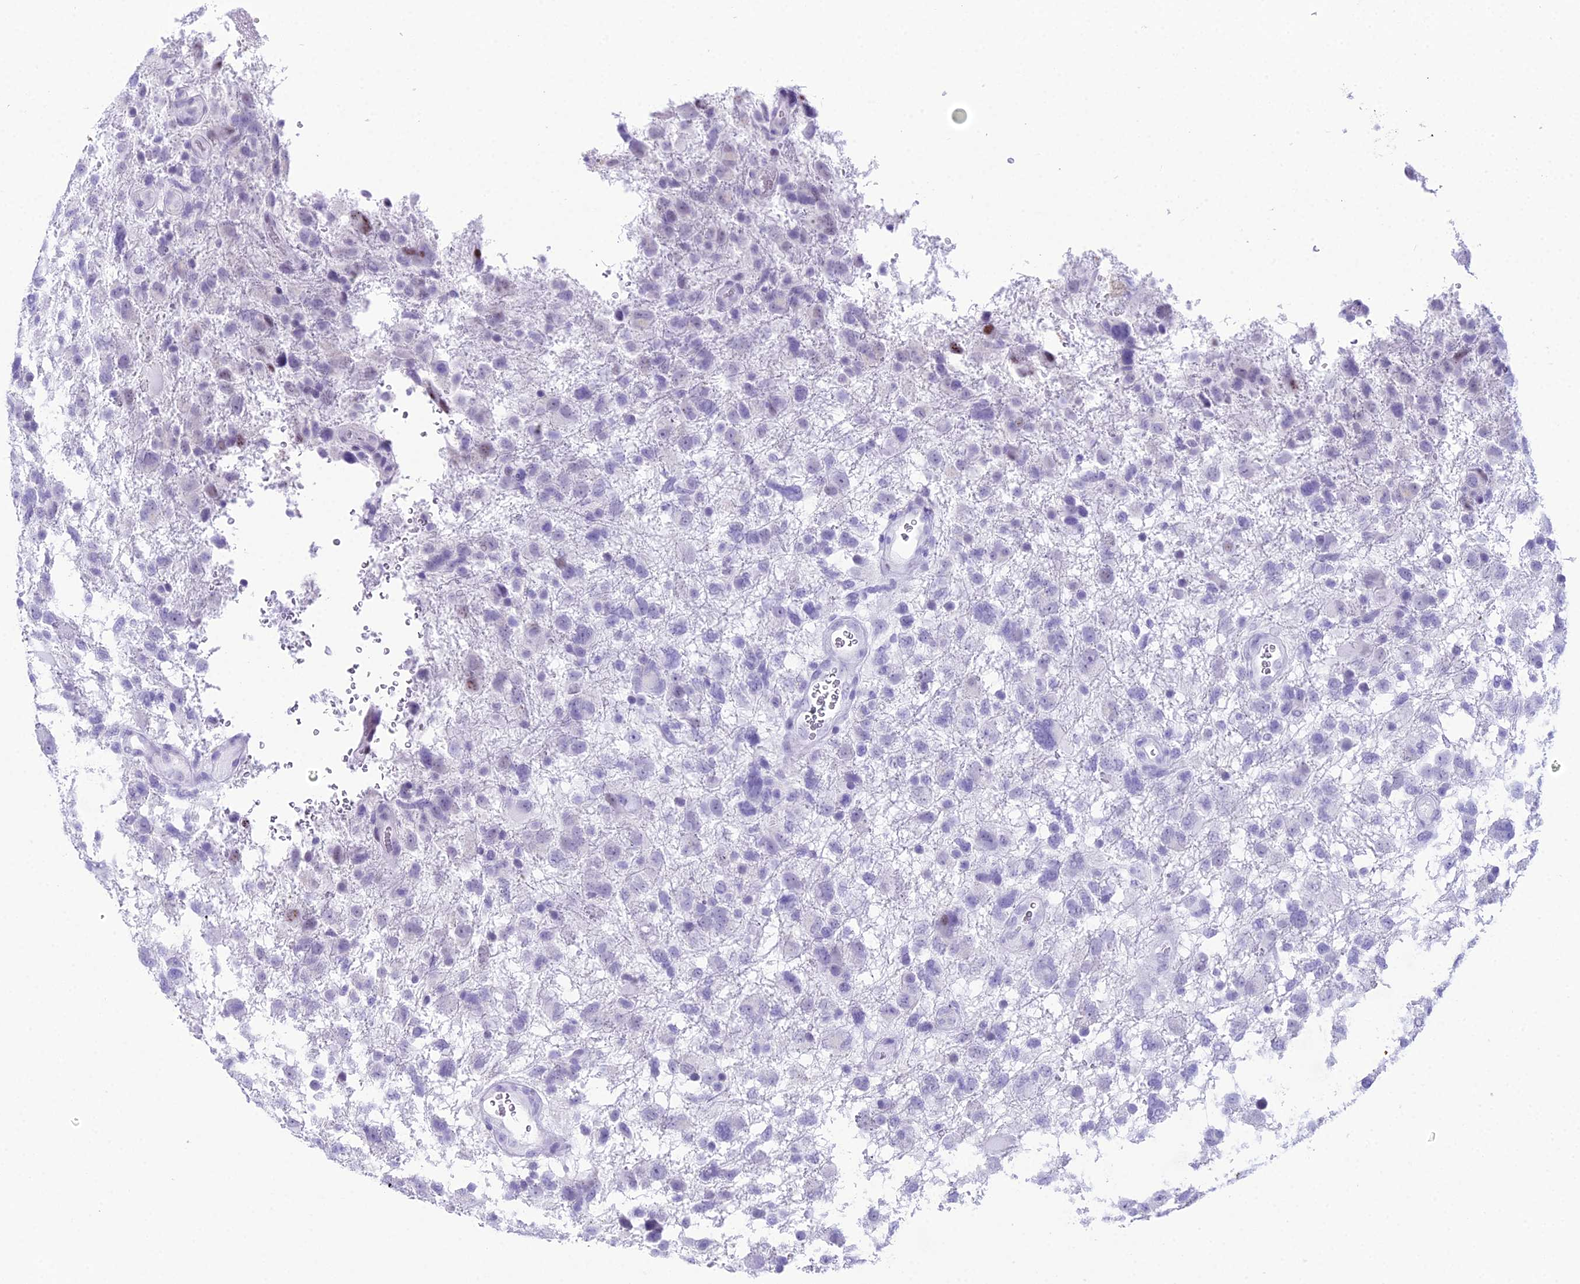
{"staining": {"intensity": "negative", "quantity": "none", "location": "none"}, "tissue": "glioma", "cell_type": "Tumor cells", "image_type": "cancer", "snomed": [{"axis": "morphology", "description": "Glioma, malignant, High grade"}, {"axis": "topography", "description": "Brain"}], "caption": "IHC of human malignant glioma (high-grade) displays no expression in tumor cells. (IHC, brightfield microscopy, high magnification).", "gene": "RNPS1", "patient": {"sex": "male", "age": 61}}